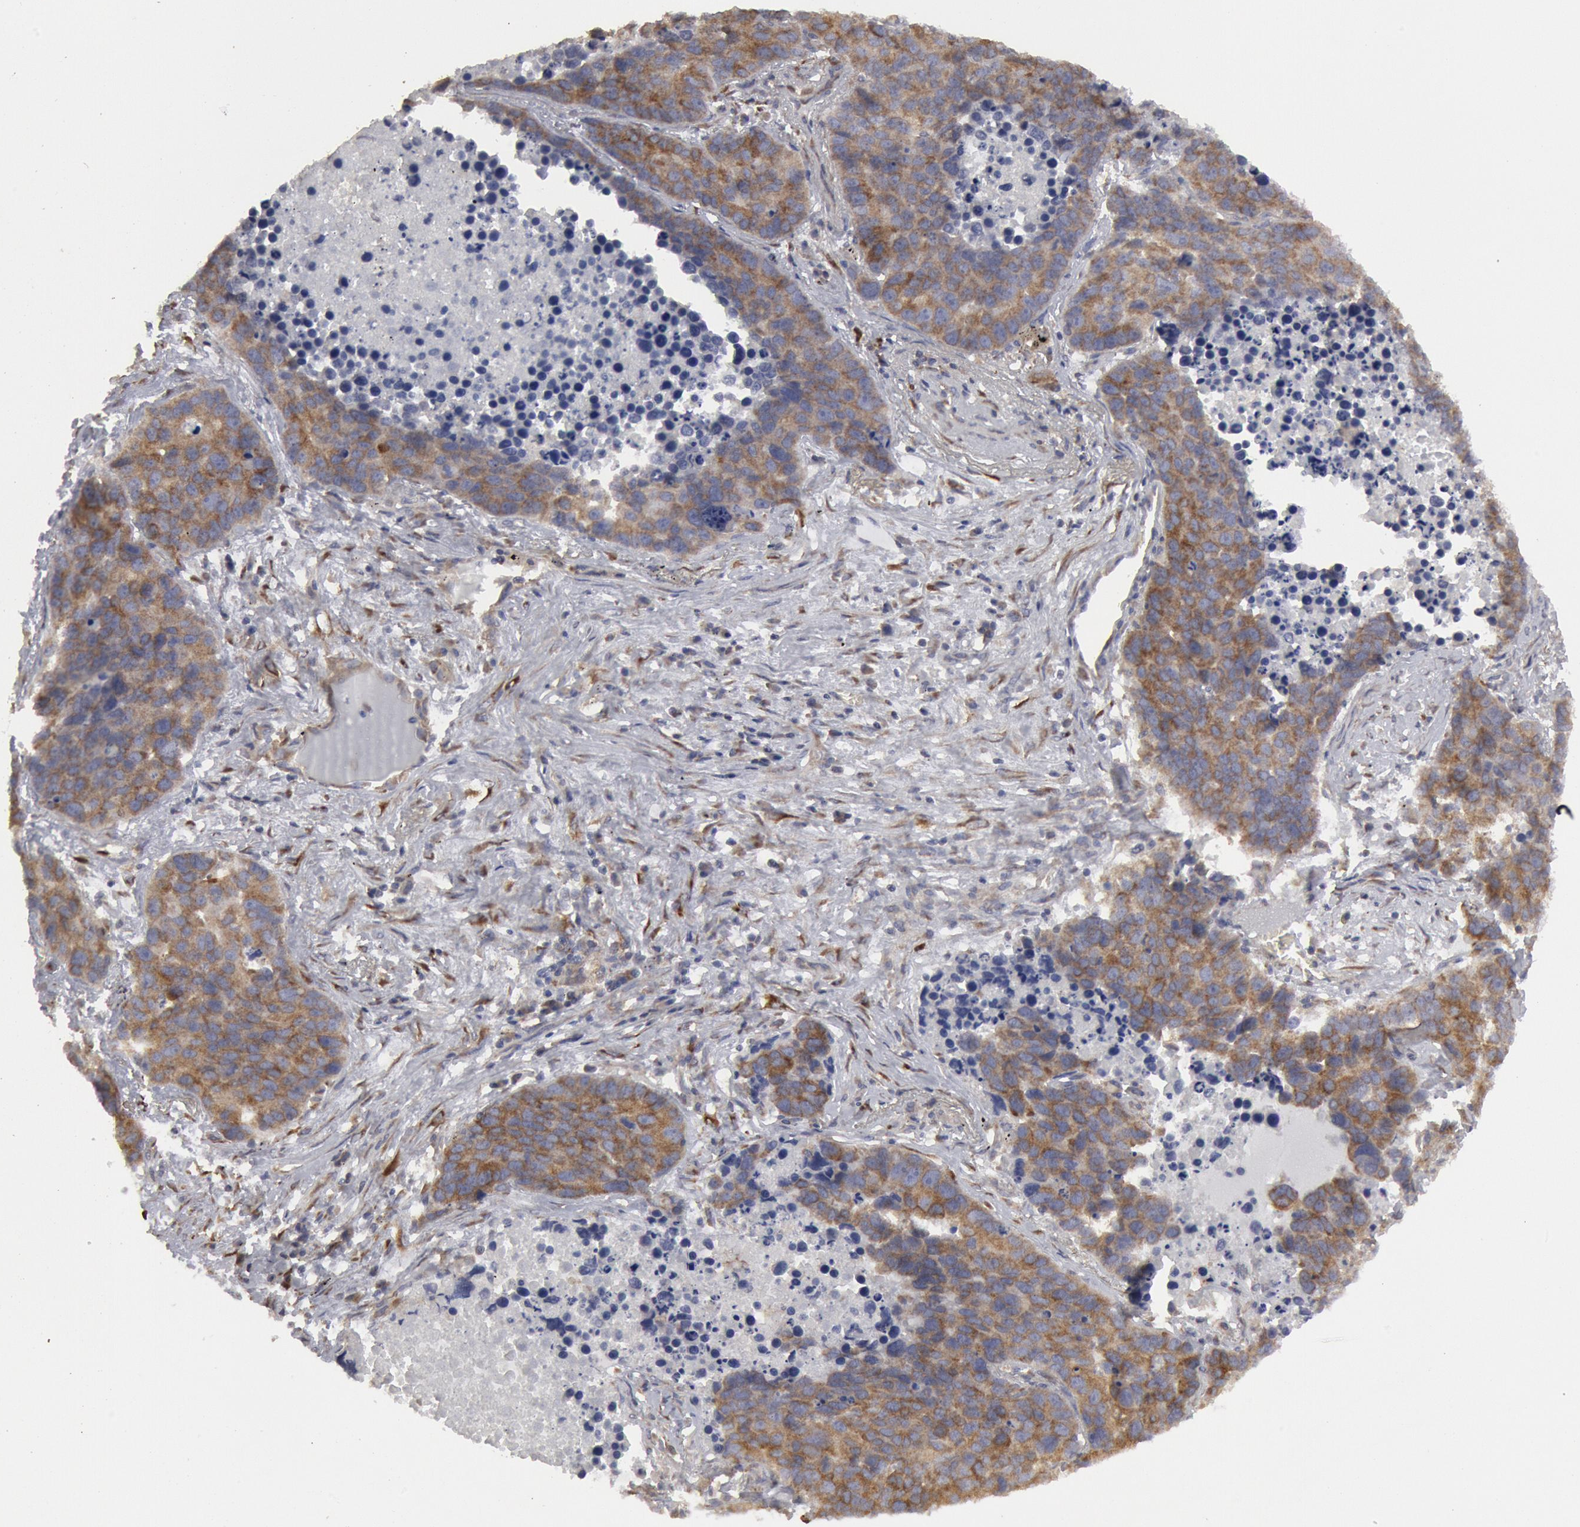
{"staining": {"intensity": "moderate", "quantity": ">75%", "location": "cytoplasmic/membranous"}, "tissue": "lung cancer", "cell_type": "Tumor cells", "image_type": "cancer", "snomed": [{"axis": "morphology", "description": "Carcinoid, malignant, NOS"}, {"axis": "topography", "description": "Lung"}], "caption": "Approximately >75% of tumor cells in lung cancer (carcinoid (malignant)) demonstrate moderate cytoplasmic/membranous protein positivity as visualized by brown immunohistochemical staining.", "gene": "OSBPL8", "patient": {"sex": "male", "age": 60}}